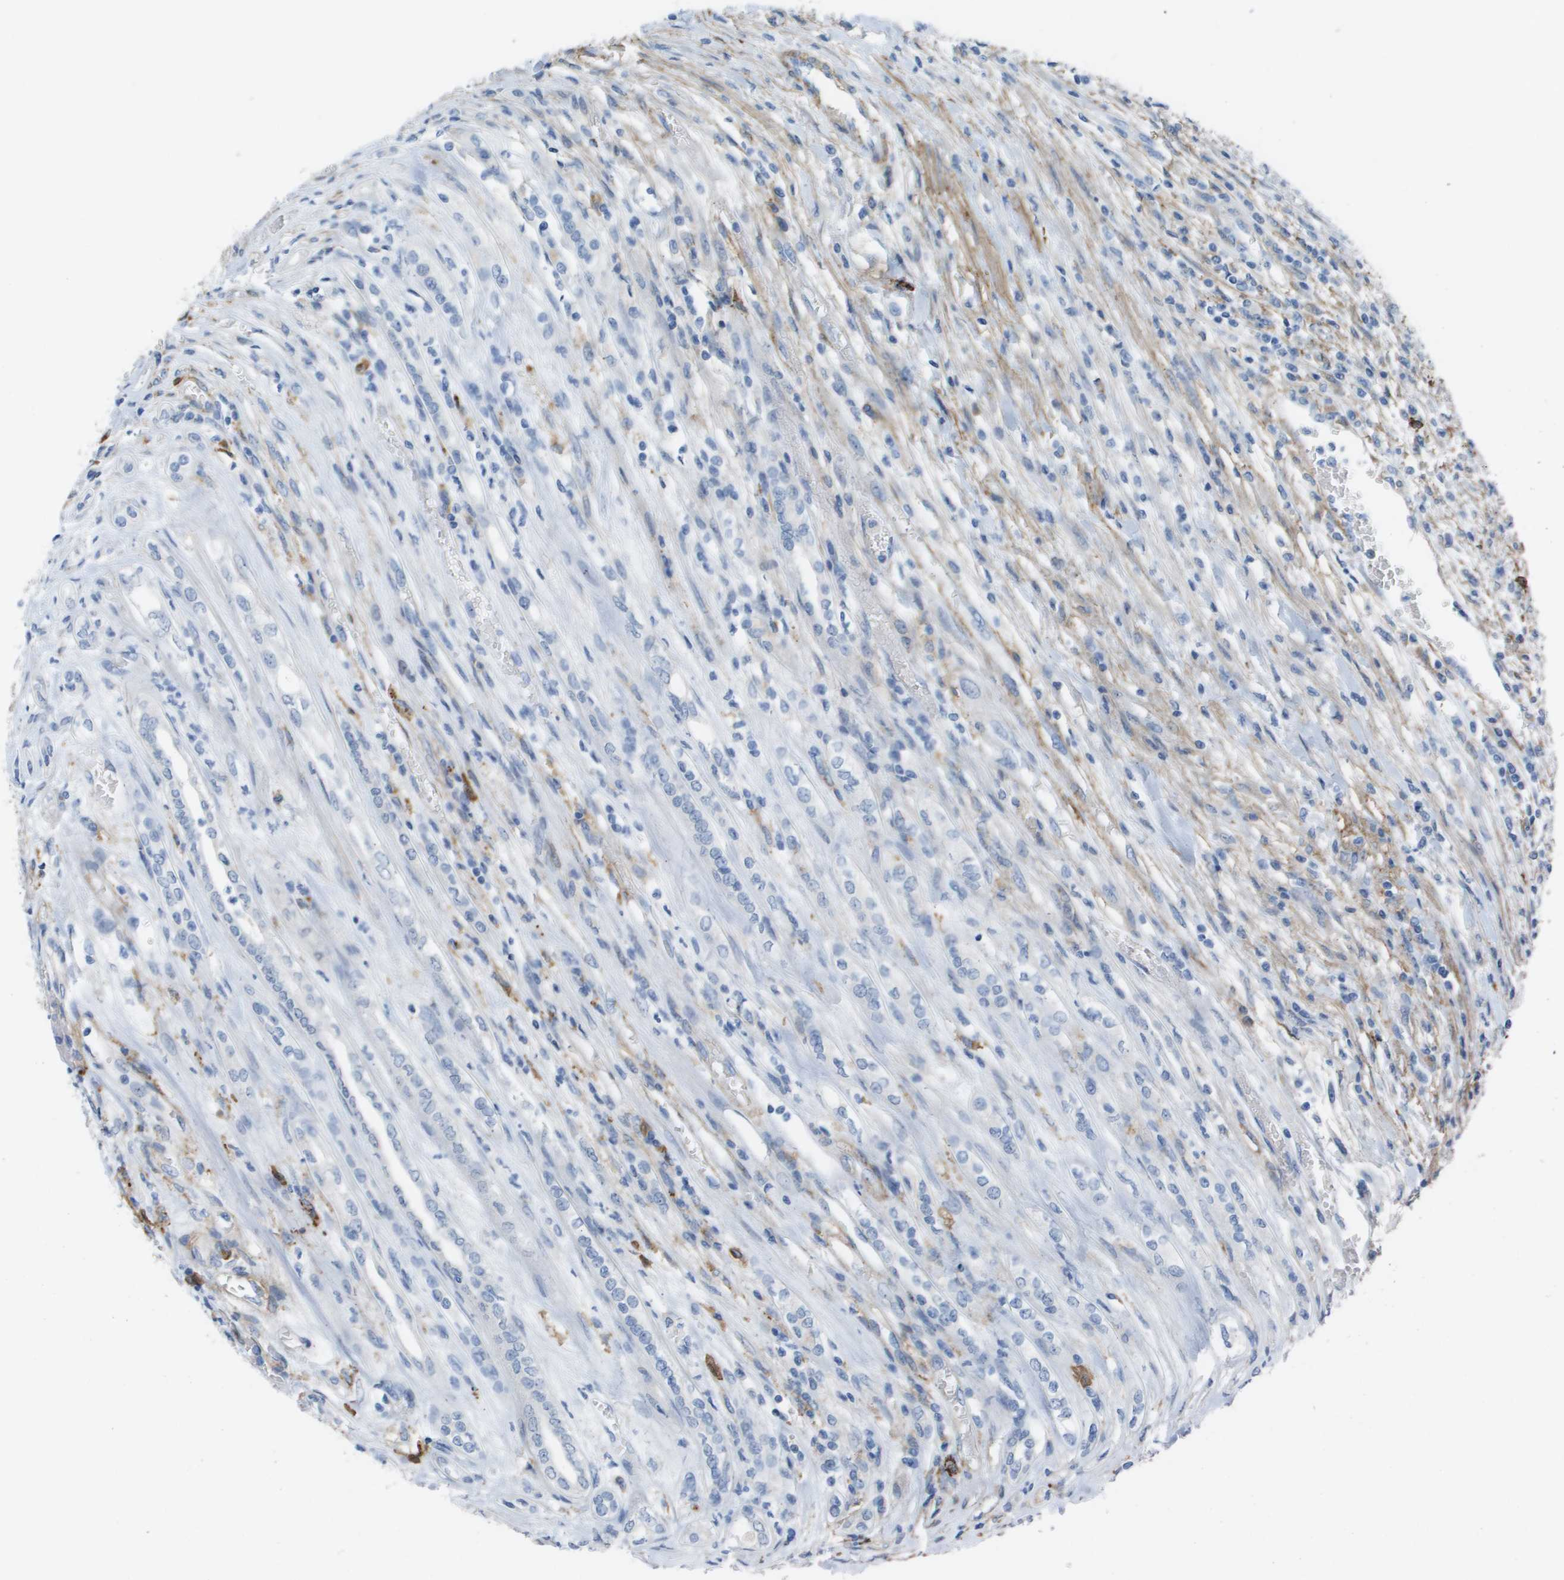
{"staining": {"intensity": "negative", "quantity": "none", "location": "none"}, "tissue": "renal cancer", "cell_type": "Tumor cells", "image_type": "cancer", "snomed": [{"axis": "morphology", "description": "Adenocarcinoma, NOS"}, {"axis": "topography", "description": "Kidney"}], "caption": "Tumor cells are negative for protein expression in human renal cancer (adenocarcinoma). (Stains: DAB (3,3'-diaminobenzidine) immunohistochemistry (IHC) with hematoxylin counter stain, Microscopy: brightfield microscopy at high magnification).", "gene": "ZBTB43", "patient": {"sex": "female", "age": 54}}